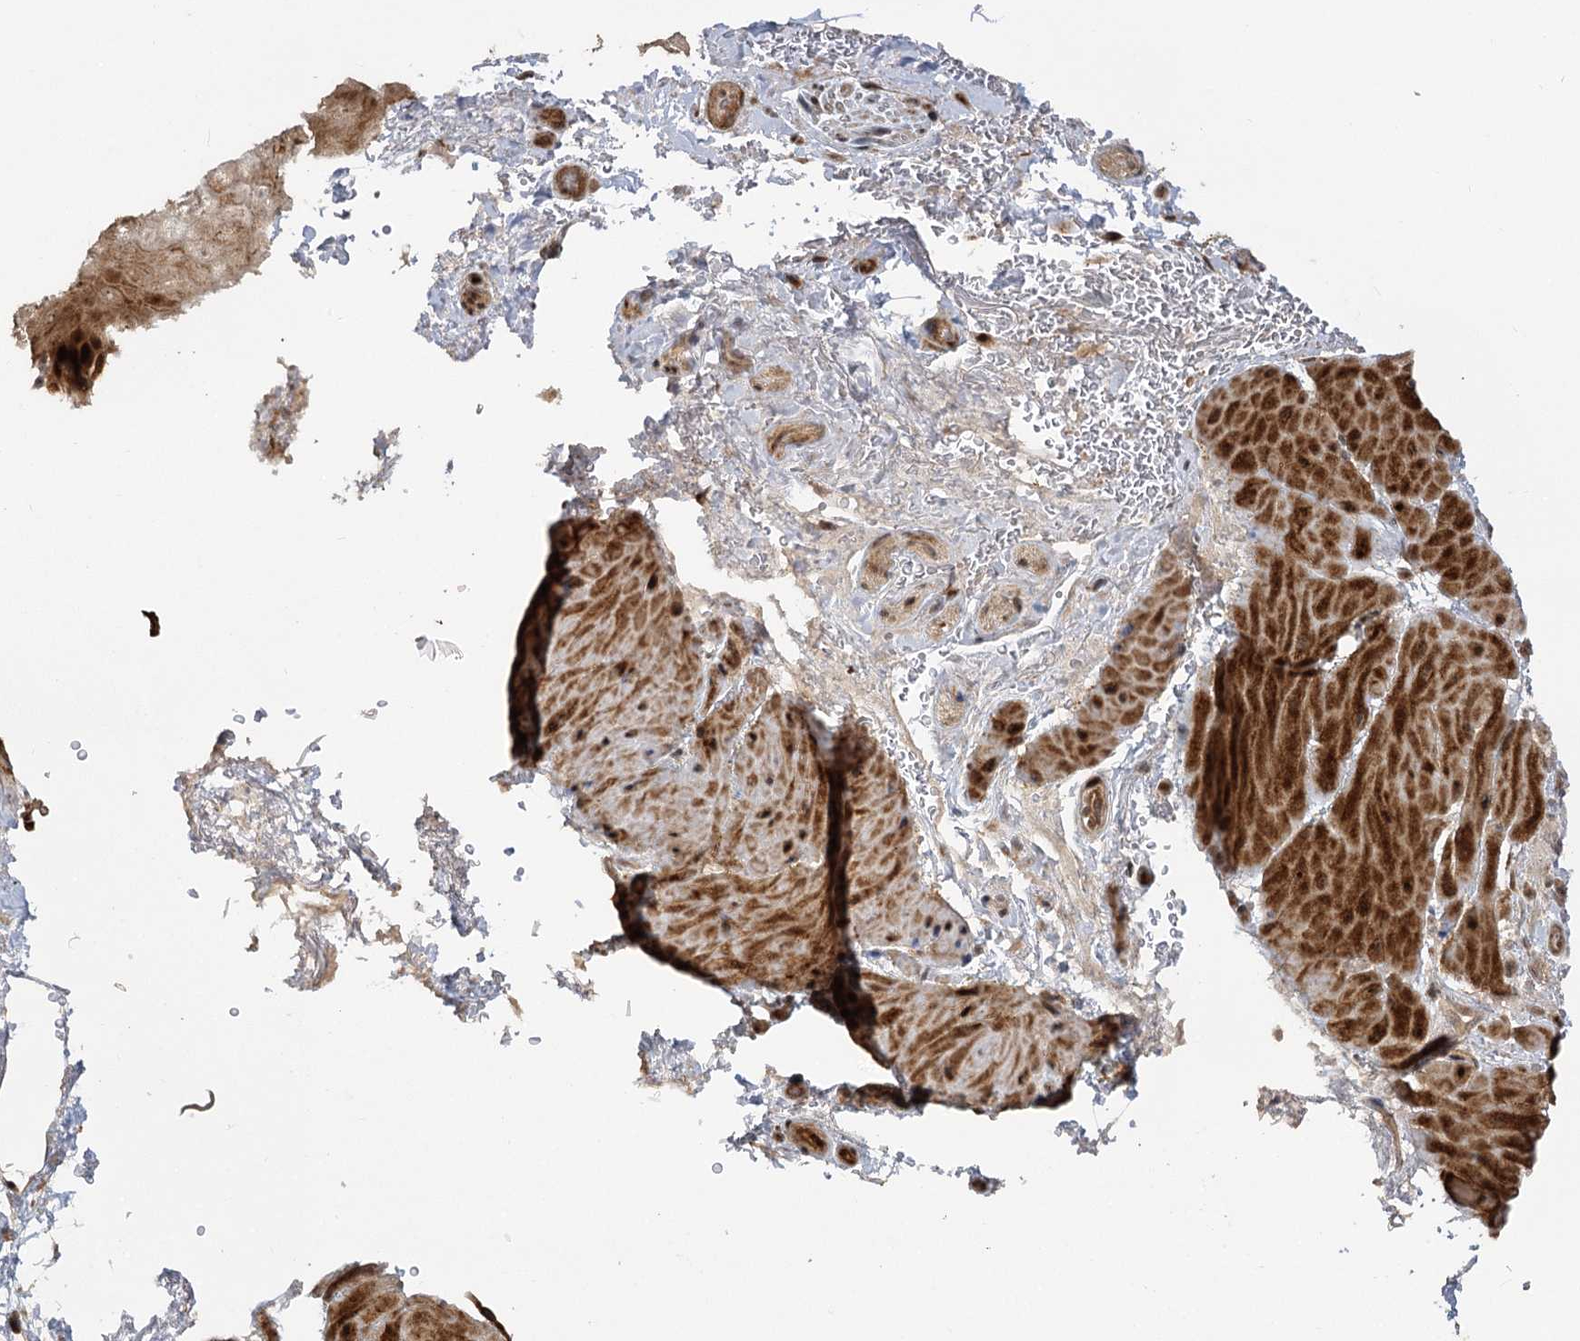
{"staining": {"intensity": "strong", "quantity": ">75%", "location": "cytoplasmic/membranous,nuclear"}, "tissue": "esophagus", "cell_type": "Squamous epithelial cells", "image_type": "normal", "snomed": [{"axis": "morphology", "description": "Normal tissue, NOS"}, {"axis": "topography", "description": "Esophagus"}], "caption": "A brown stain shows strong cytoplasmic/membranous,nuclear expression of a protein in squamous epithelial cells of benign human esophagus. Ihc stains the protein in brown and the nuclei are stained blue.", "gene": "PIK3C2A", "patient": {"sex": "female", "age": 66}}